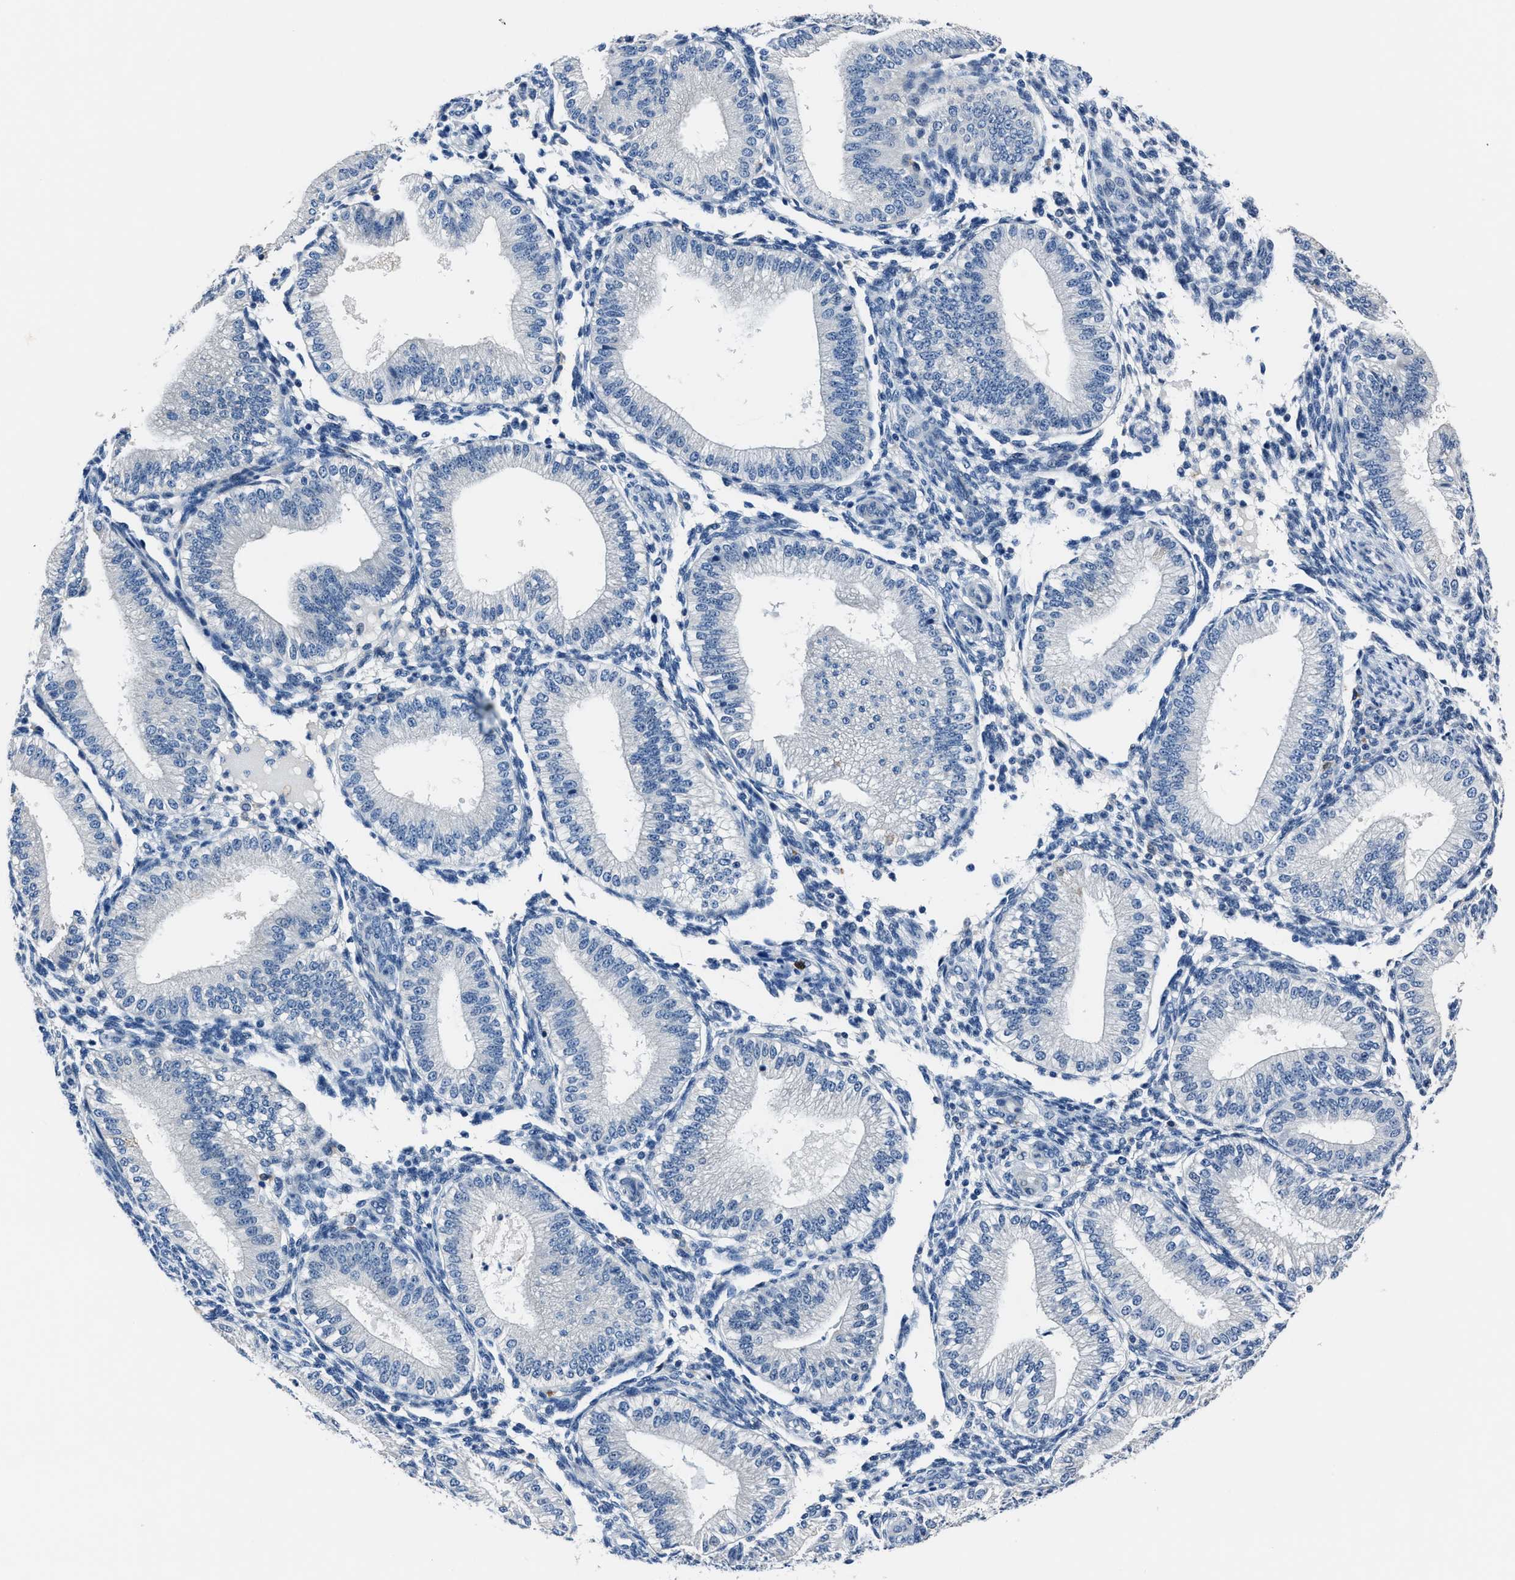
{"staining": {"intensity": "negative", "quantity": "none", "location": "none"}, "tissue": "endometrium", "cell_type": "Cells in endometrial stroma", "image_type": "normal", "snomed": [{"axis": "morphology", "description": "Normal tissue, NOS"}, {"axis": "topography", "description": "Endometrium"}], "caption": "This is an immunohistochemistry (IHC) photomicrograph of benign human endometrium. There is no staining in cells in endometrial stroma.", "gene": "FGL2", "patient": {"sex": "female", "age": 39}}